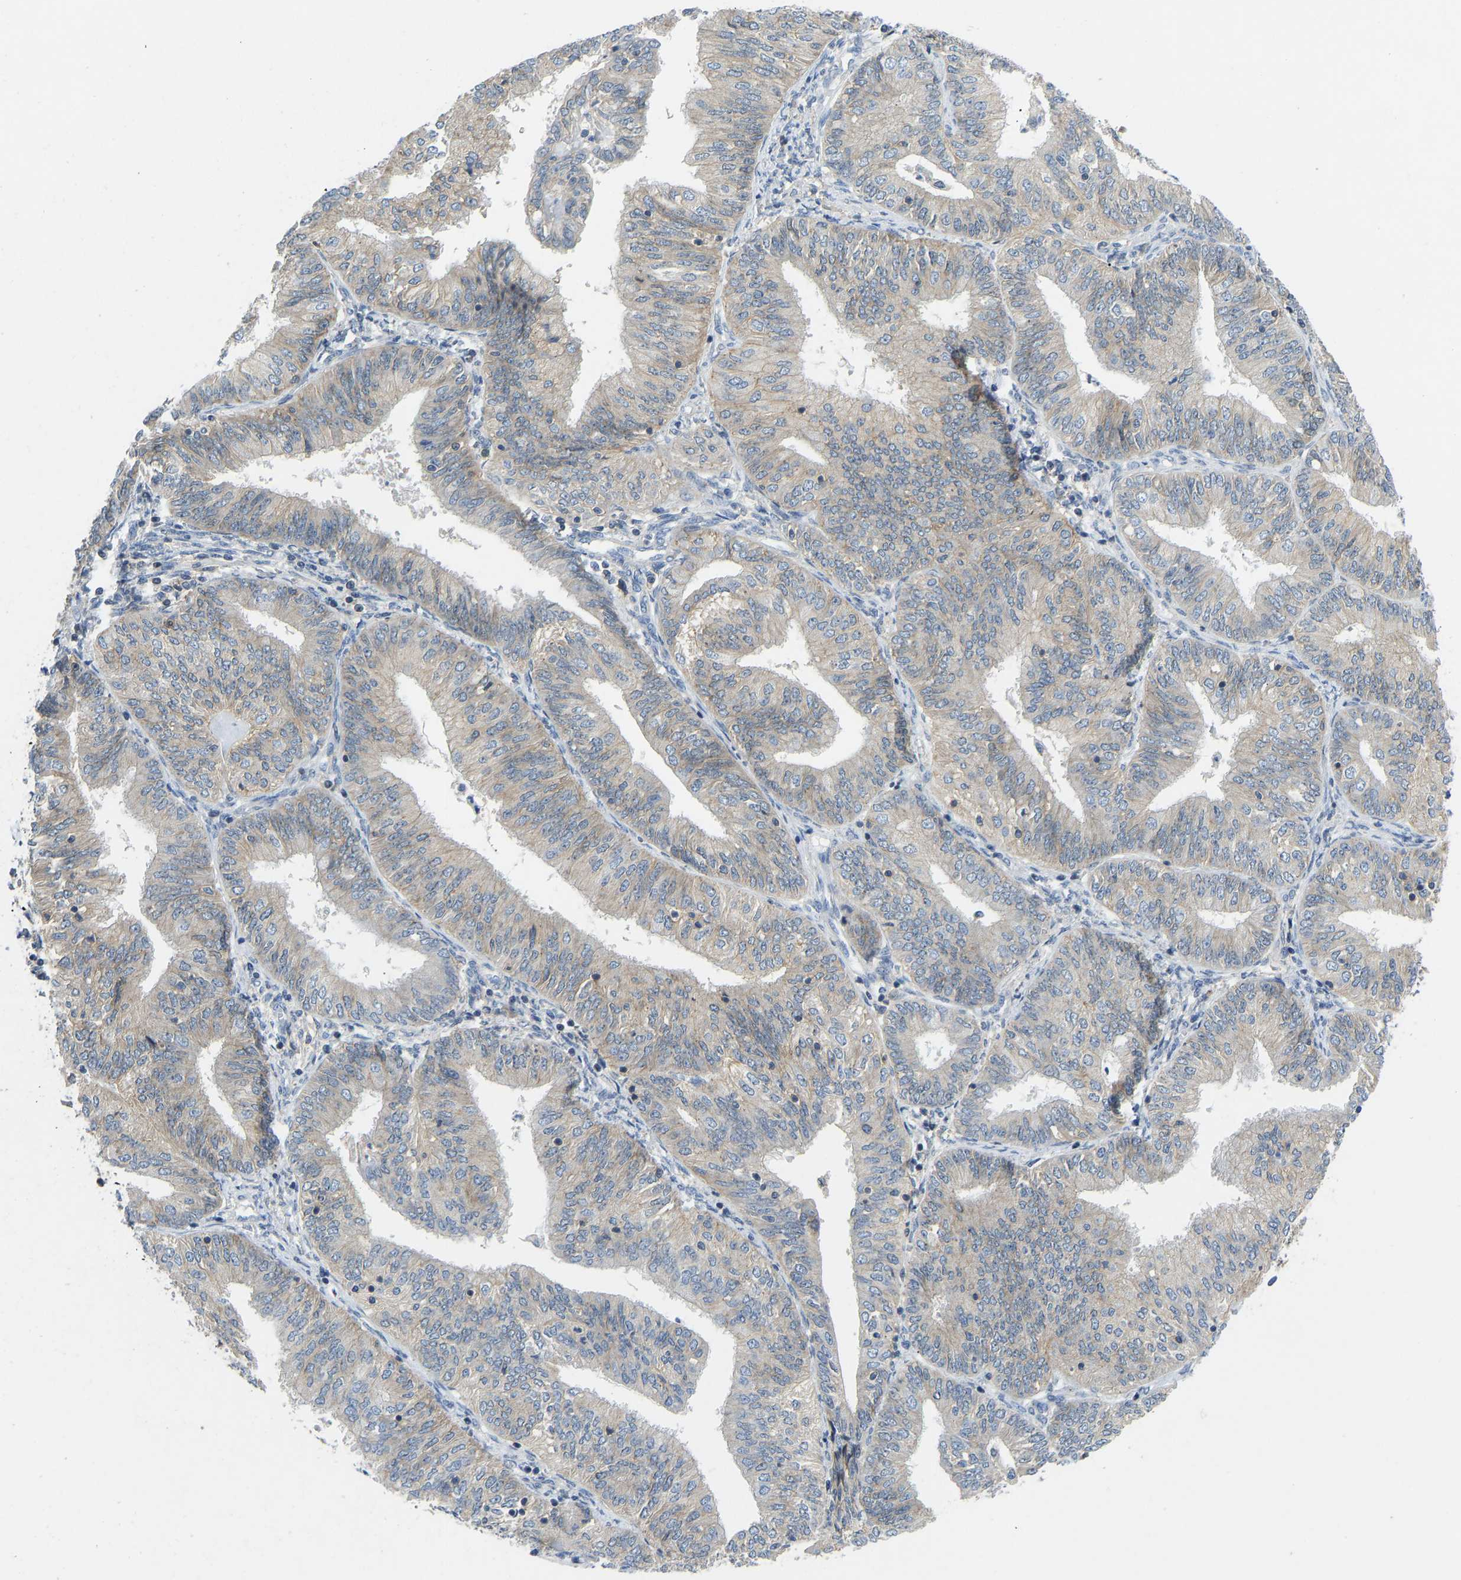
{"staining": {"intensity": "weak", "quantity": "25%-75%", "location": "cytoplasmic/membranous"}, "tissue": "endometrial cancer", "cell_type": "Tumor cells", "image_type": "cancer", "snomed": [{"axis": "morphology", "description": "Adenocarcinoma, NOS"}, {"axis": "topography", "description": "Endometrium"}], "caption": "Immunohistochemistry (IHC) micrograph of neoplastic tissue: endometrial cancer stained using IHC displays low levels of weak protein expression localized specifically in the cytoplasmic/membranous of tumor cells, appearing as a cytoplasmic/membranous brown color.", "gene": "NDRG3", "patient": {"sex": "female", "age": 58}}